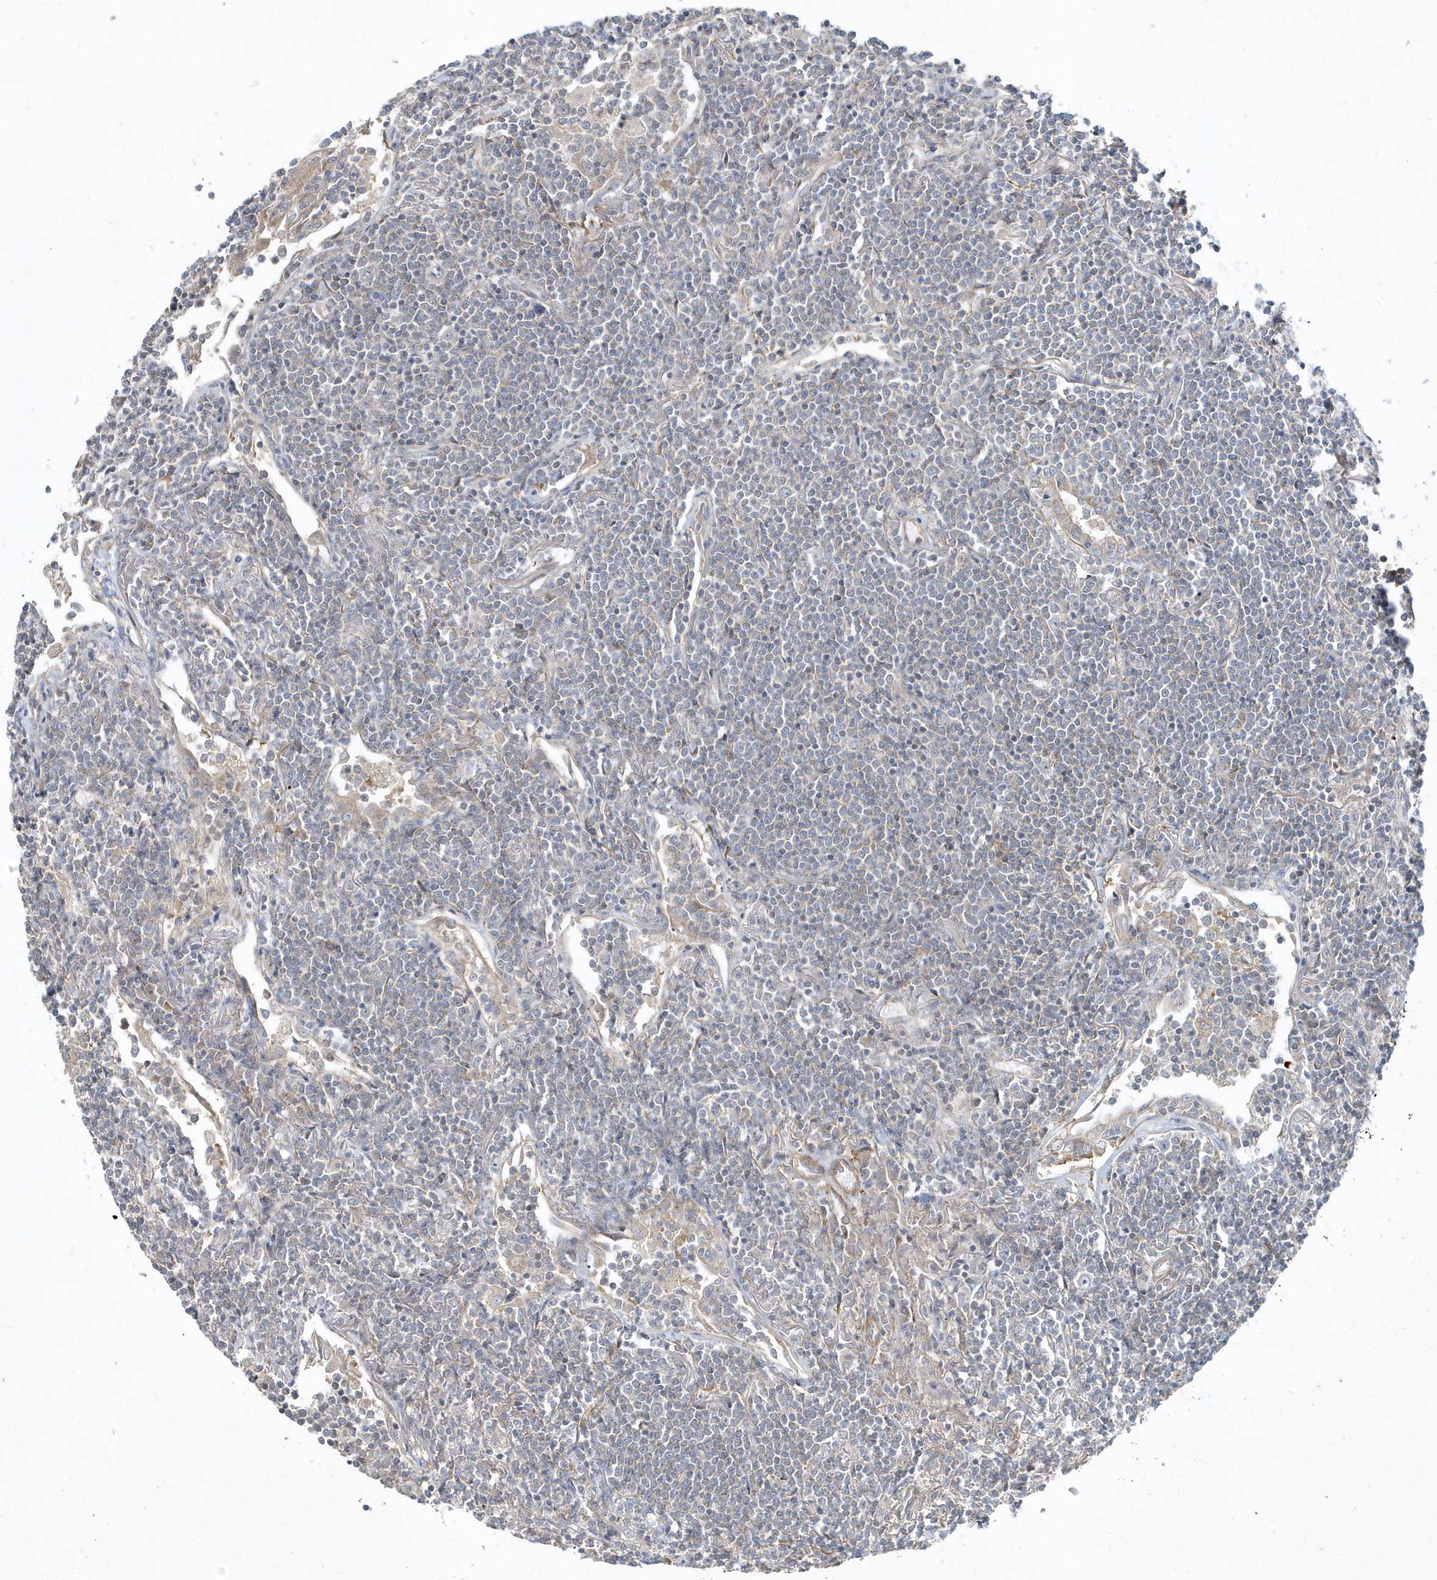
{"staining": {"intensity": "negative", "quantity": "none", "location": "none"}, "tissue": "lymphoma", "cell_type": "Tumor cells", "image_type": "cancer", "snomed": [{"axis": "morphology", "description": "Malignant lymphoma, non-Hodgkin's type, Low grade"}, {"axis": "topography", "description": "Lung"}], "caption": "Tumor cells are negative for protein expression in human malignant lymphoma, non-Hodgkin's type (low-grade).", "gene": "LEXM", "patient": {"sex": "female", "age": 71}}